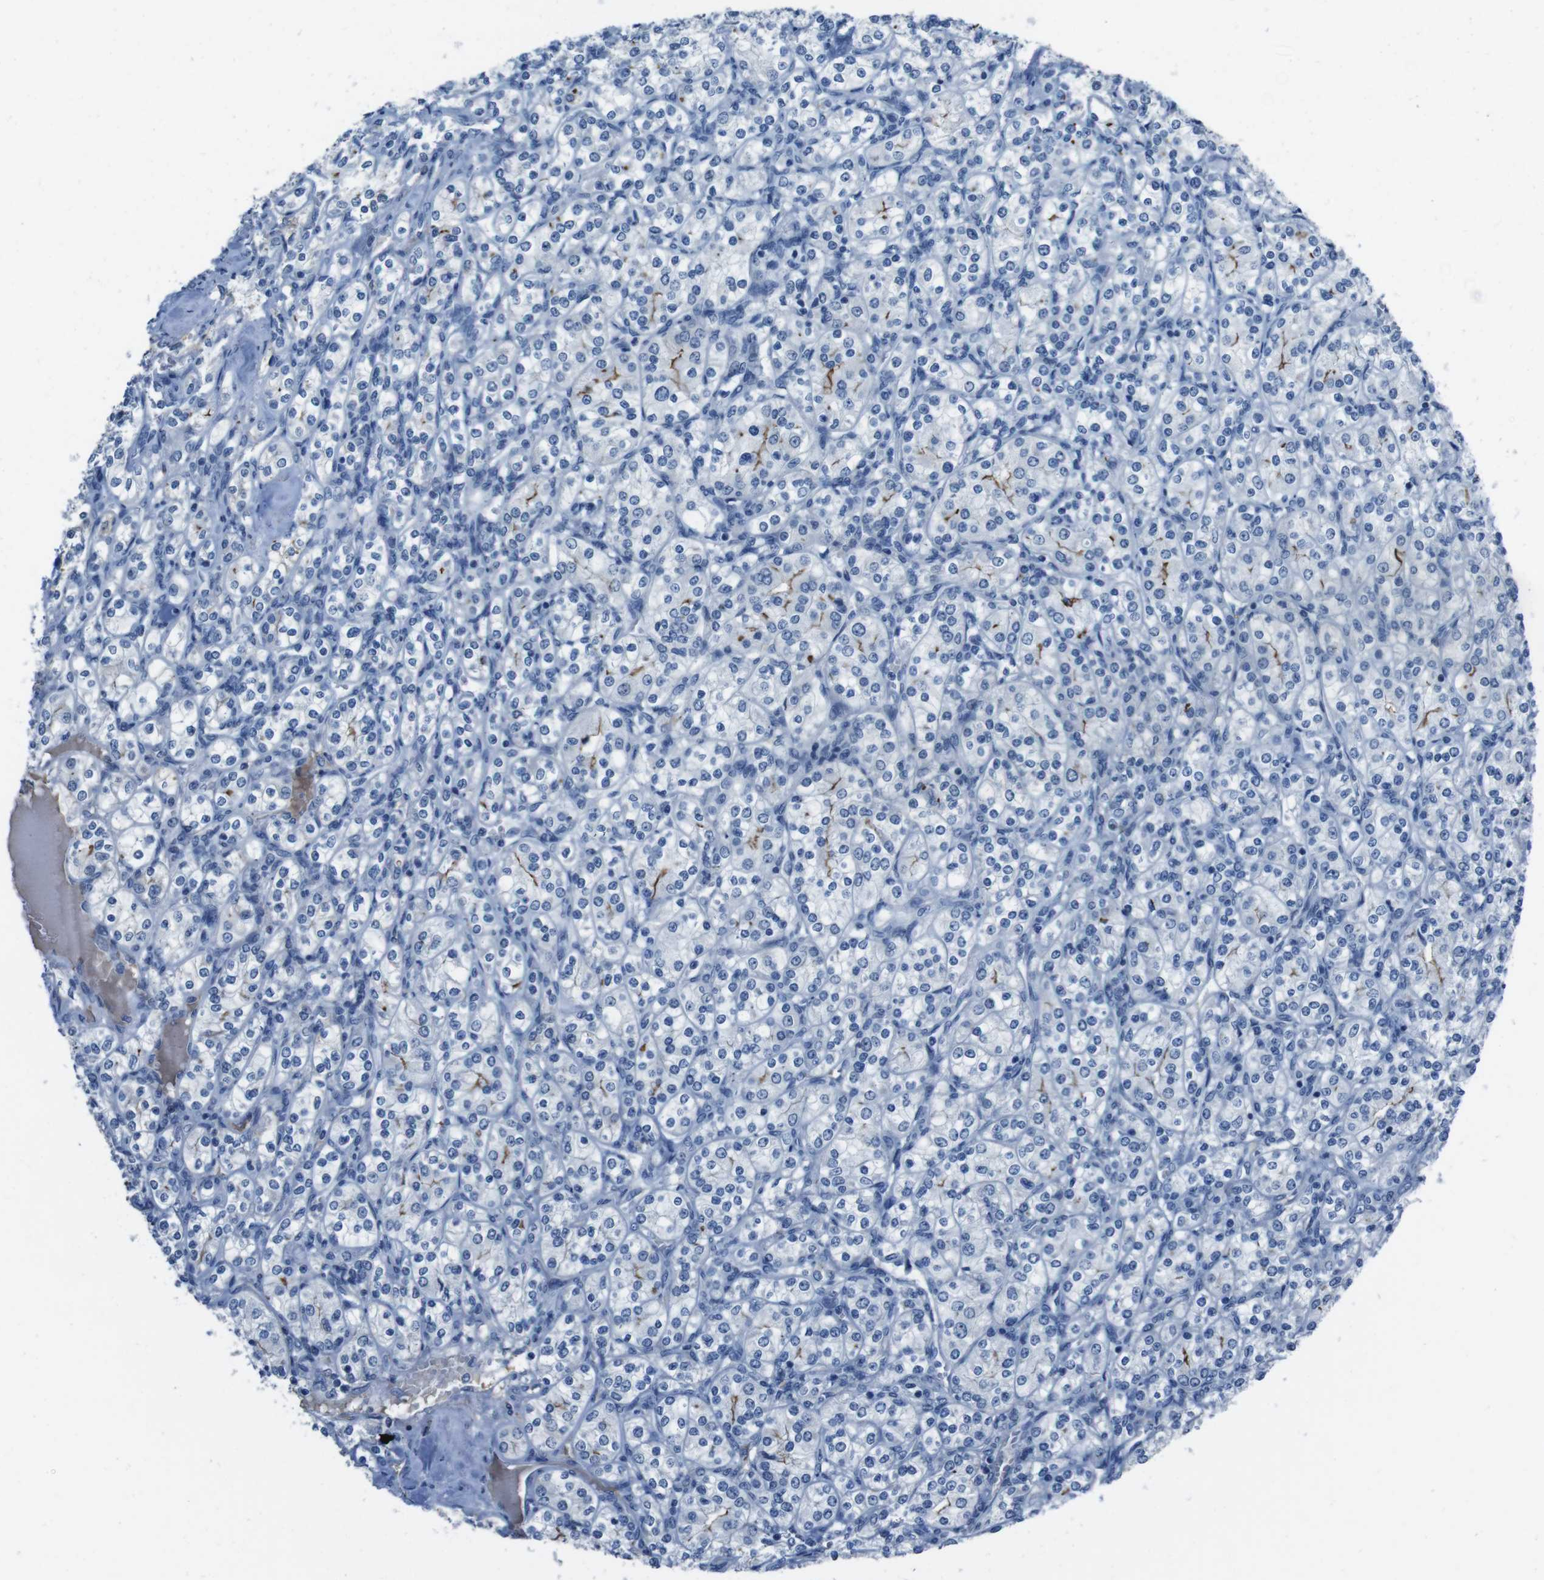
{"staining": {"intensity": "moderate", "quantity": "25%-75%", "location": "cytoplasmic/membranous"}, "tissue": "renal cancer", "cell_type": "Tumor cells", "image_type": "cancer", "snomed": [{"axis": "morphology", "description": "Adenocarcinoma, NOS"}, {"axis": "topography", "description": "Kidney"}], "caption": "This is an image of immunohistochemistry staining of renal cancer, which shows moderate expression in the cytoplasmic/membranous of tumor cells.", "gene": "CDHR2", "patient": {"sex": "male", "age": 77}}